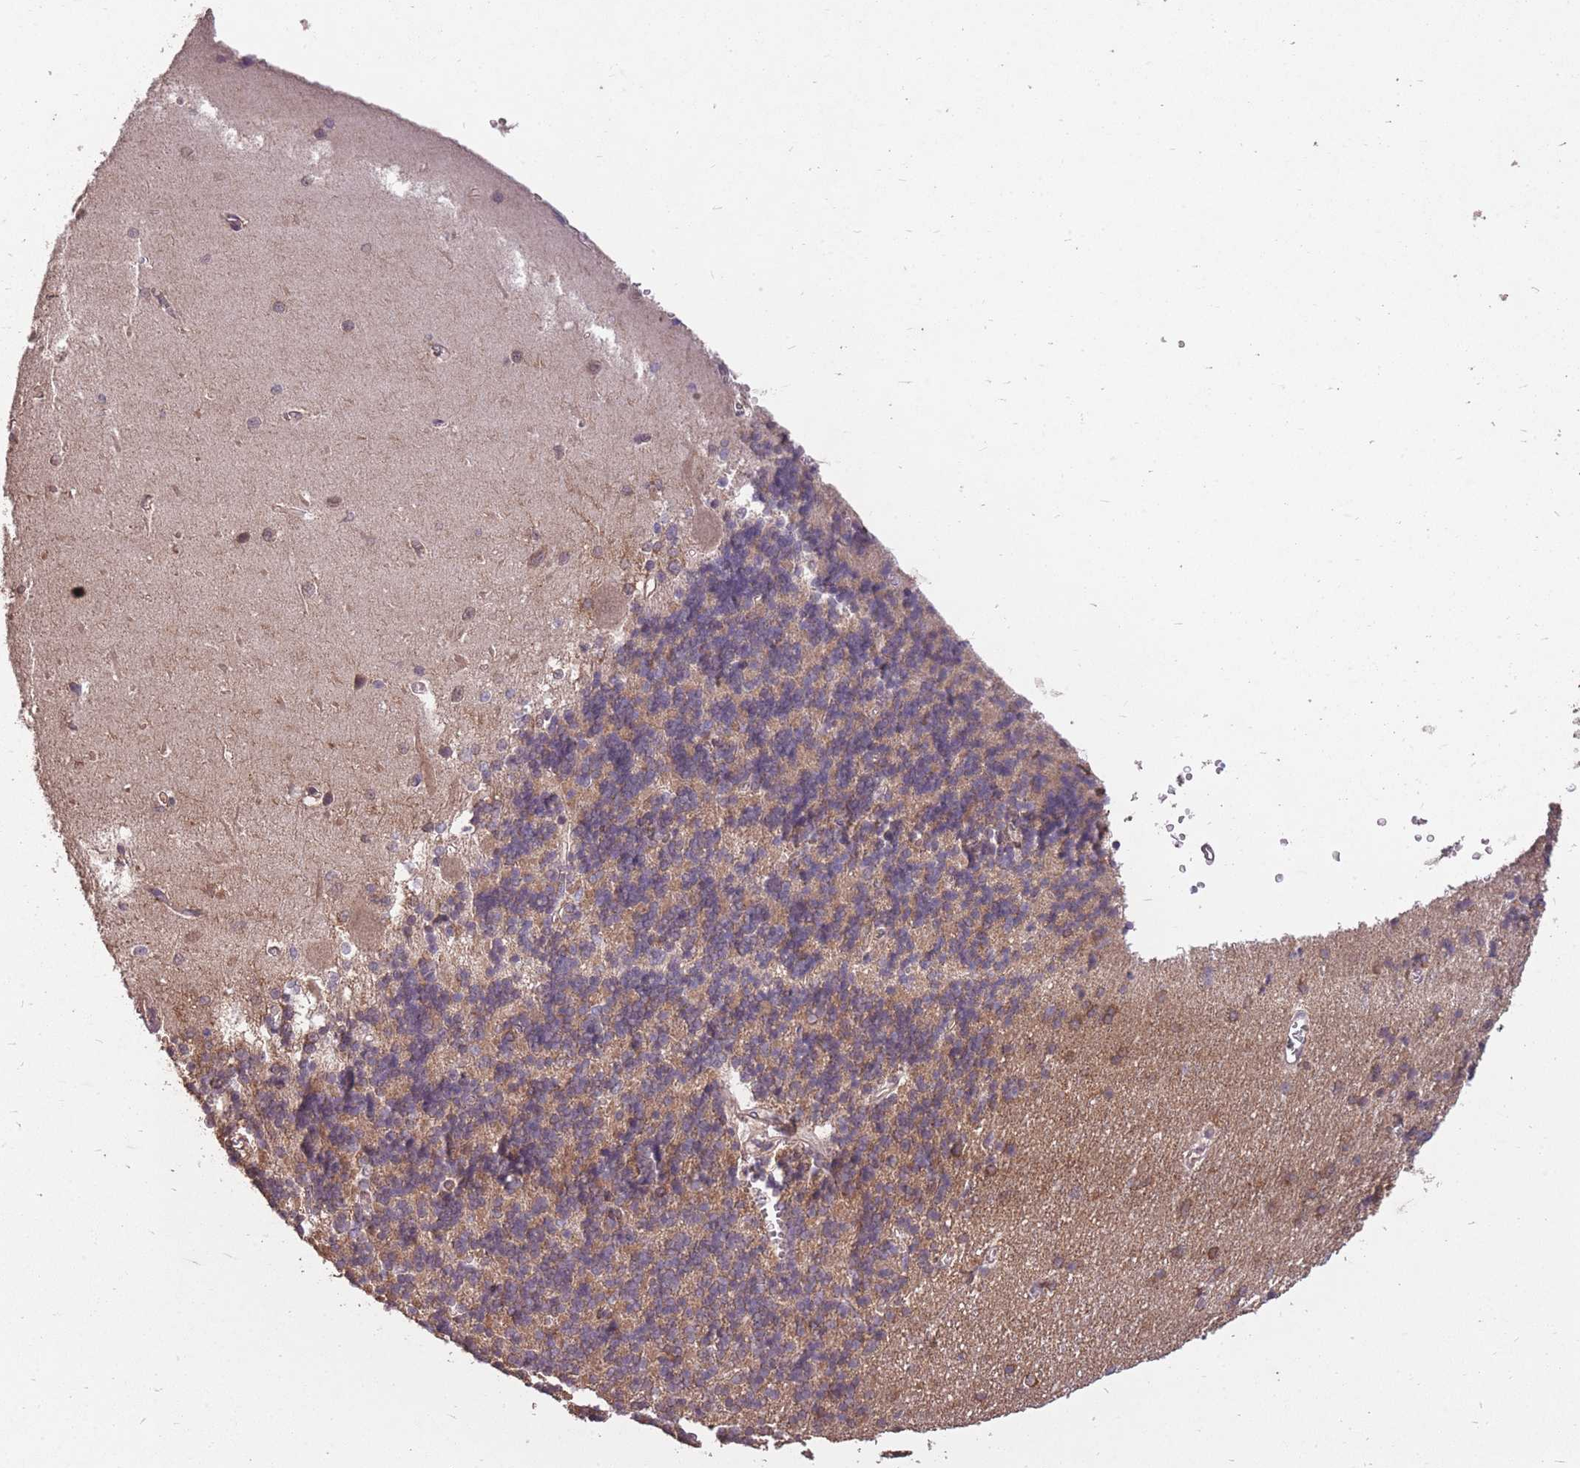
{"staining": {"intensity": "moderate", "quantity": "<25%", "location": "cytoplasmic/membranous"}, "tissue": "cerebellum", "cell_type": "Cells in granular layer", "image_type": "normal", "snomed": [{"axis": "morphology", "description": "Normal tissue, NOS"}, {"axis": "topography", "description": "Cerebellum"}], "caption": "High-power microscopy captured an immunohistochemistry (IHC) micrograph of benign cerebellum, revealing moderate cytoplasmic/membranous expression in approximately <25% of cells in granular layer. (Brightfield microscopy of DAB IHC at high magnification).", "gene": "DYNC1LI2", "patient": {"sex": "male", "age": 37}}